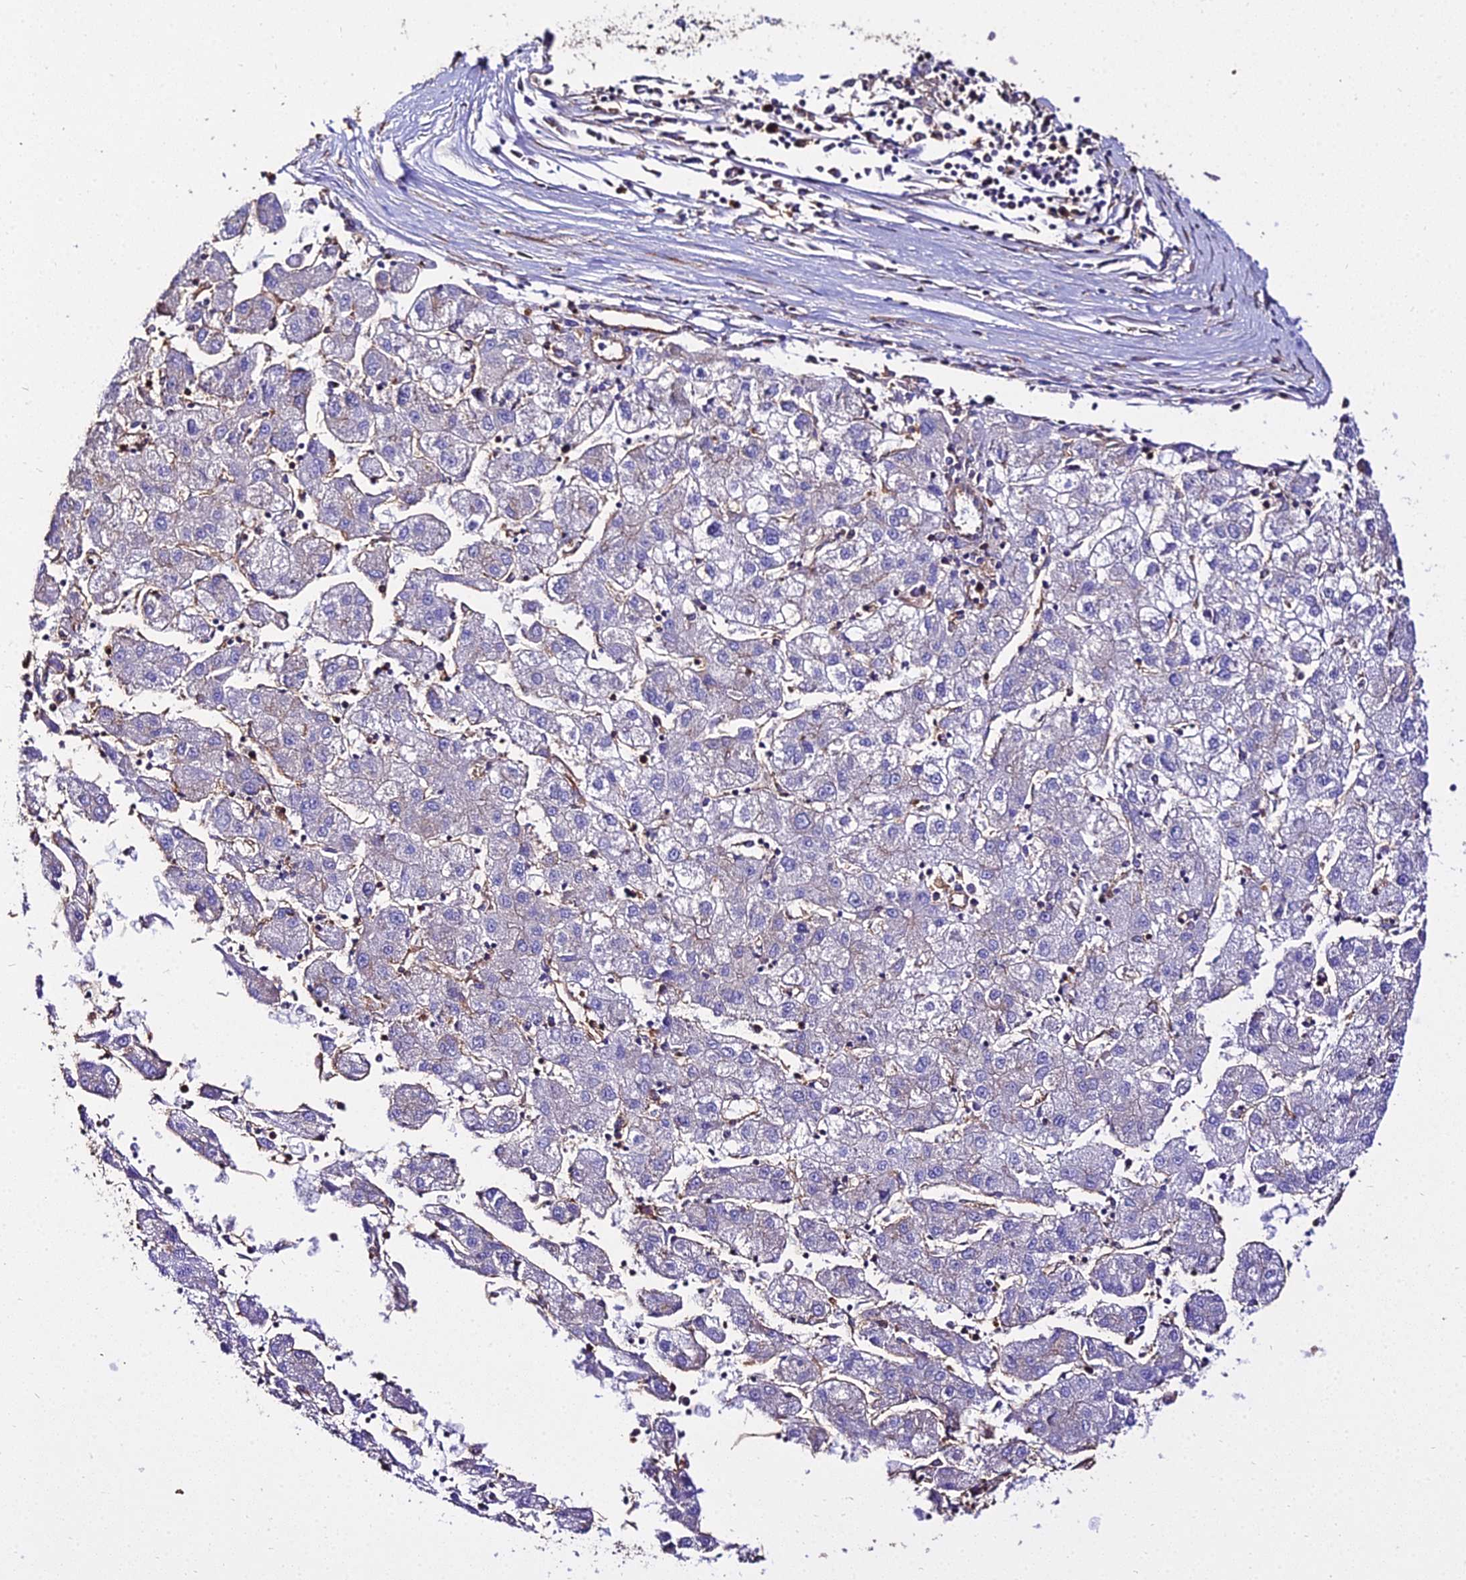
{"staining": {"intensity": "negative", "quantity": "none", "location": "none"}, "tissue": "liver cancer", "cell_type": "Tumor cells", "image_type": "cancer", "snomed": [{"axis": "morphology", "description": "Carcinoma, Hepatocellular, NOS"}, {"axis": "topography", "description": "Liver"}], "caption": "Tumor cells are negative for brown protein staining in hepatocellular carcinoma (liver). (DAB immunohistochemistry visualized using brightfield microscopy, high magnification).", "gene": "TUBA3D", "patient": {"sex": "male", "age": 72}}